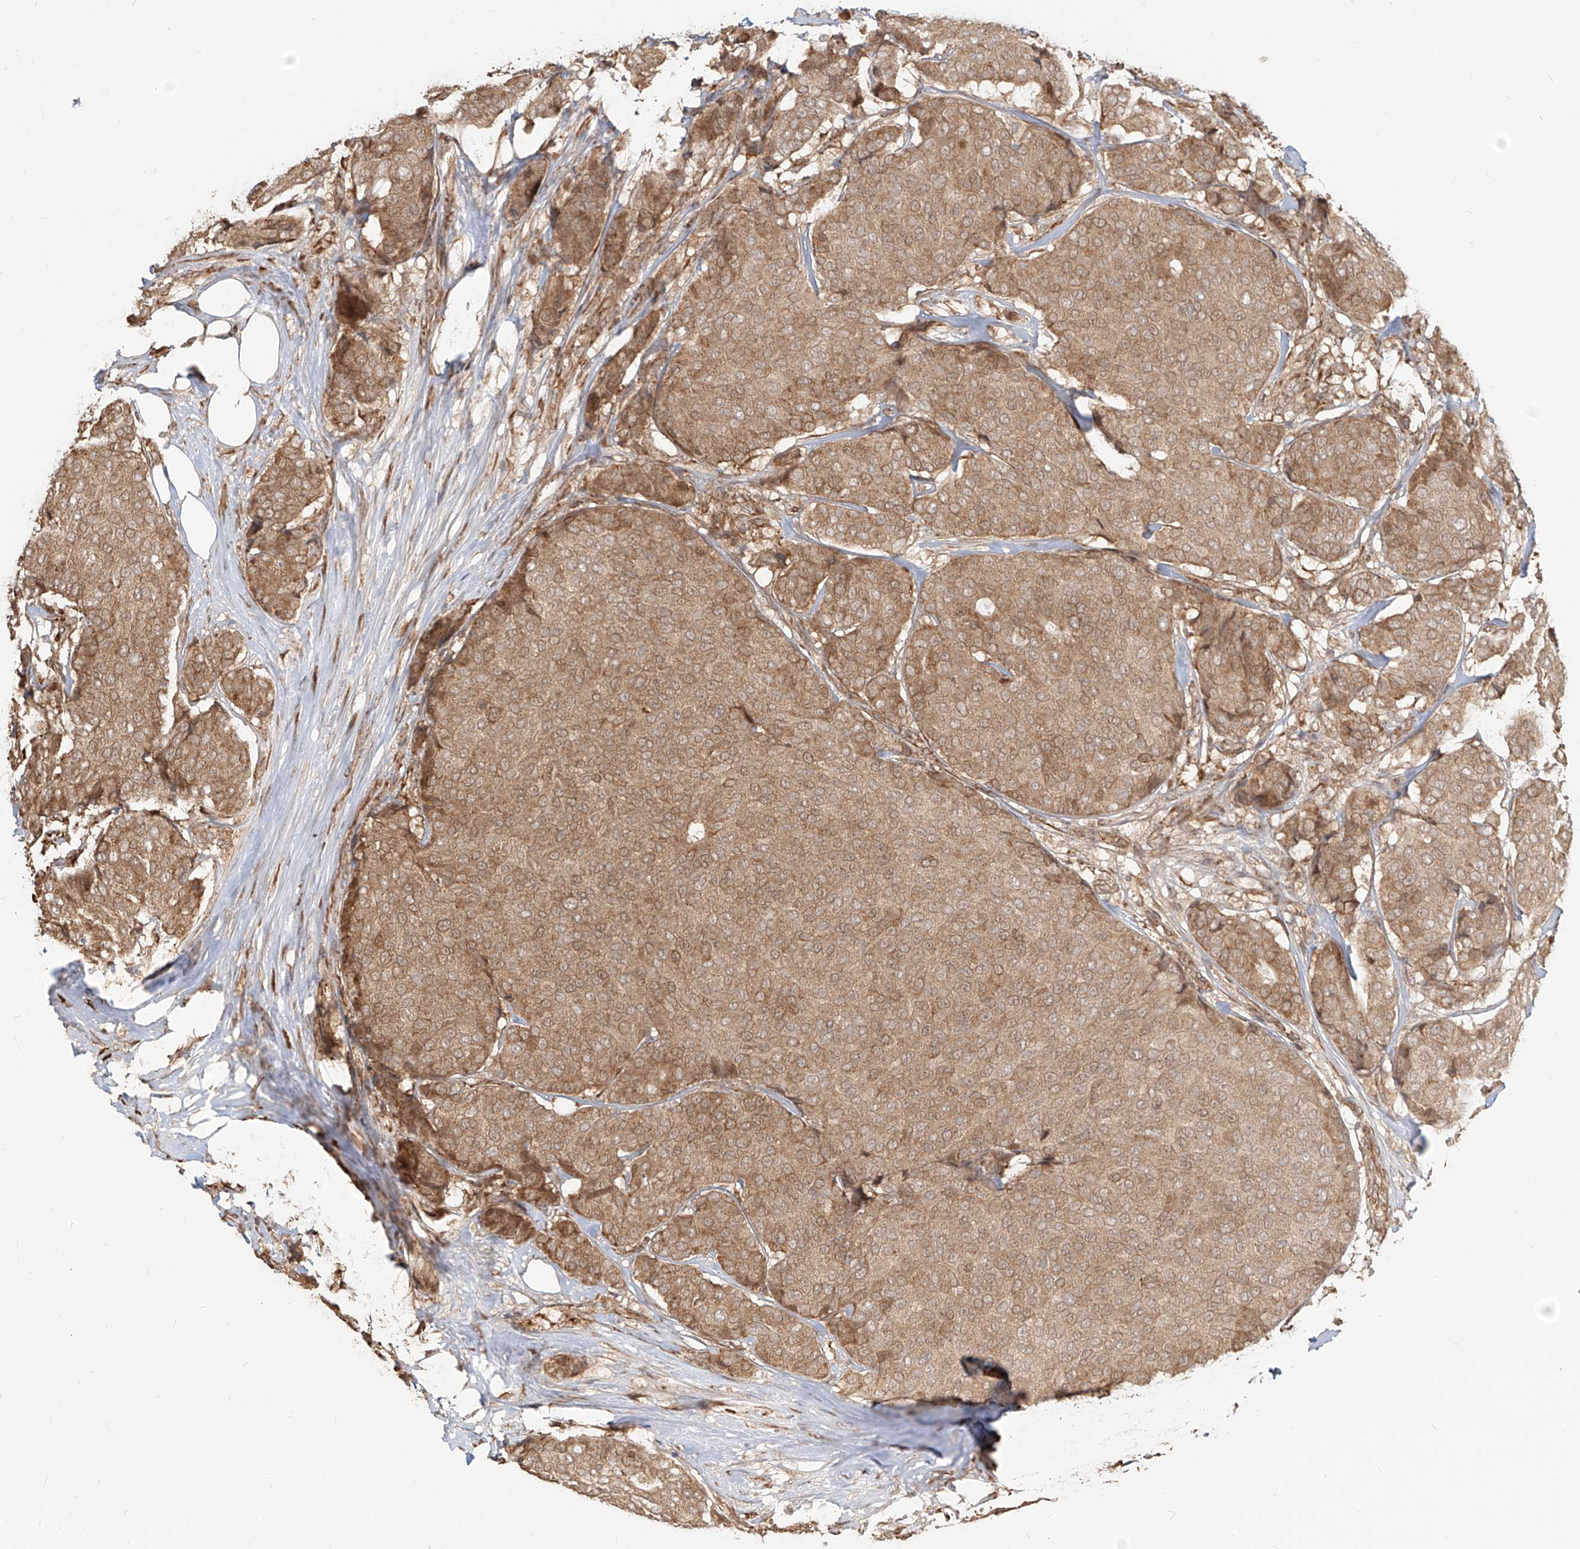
{"staining": {"intensity": "moderate", "quantity": ">75%", "location": "cytoplasmic/membranous"}, "tissue": "breast cancer", "cell_type": "Tumor cells", "image_type": "cancer", "snomed": [{"axis": "morphology", "description": "Duct carcinoma"}, {"axis": "topography", "description": "Breast"}], "caption": "Tumor cells demonstrate moderate cytoplasmic/membranous positivity in about >75% of cells in breast cancer.", "gene": "UBE2K", "patient": {"sex": "female", "age": 75}}